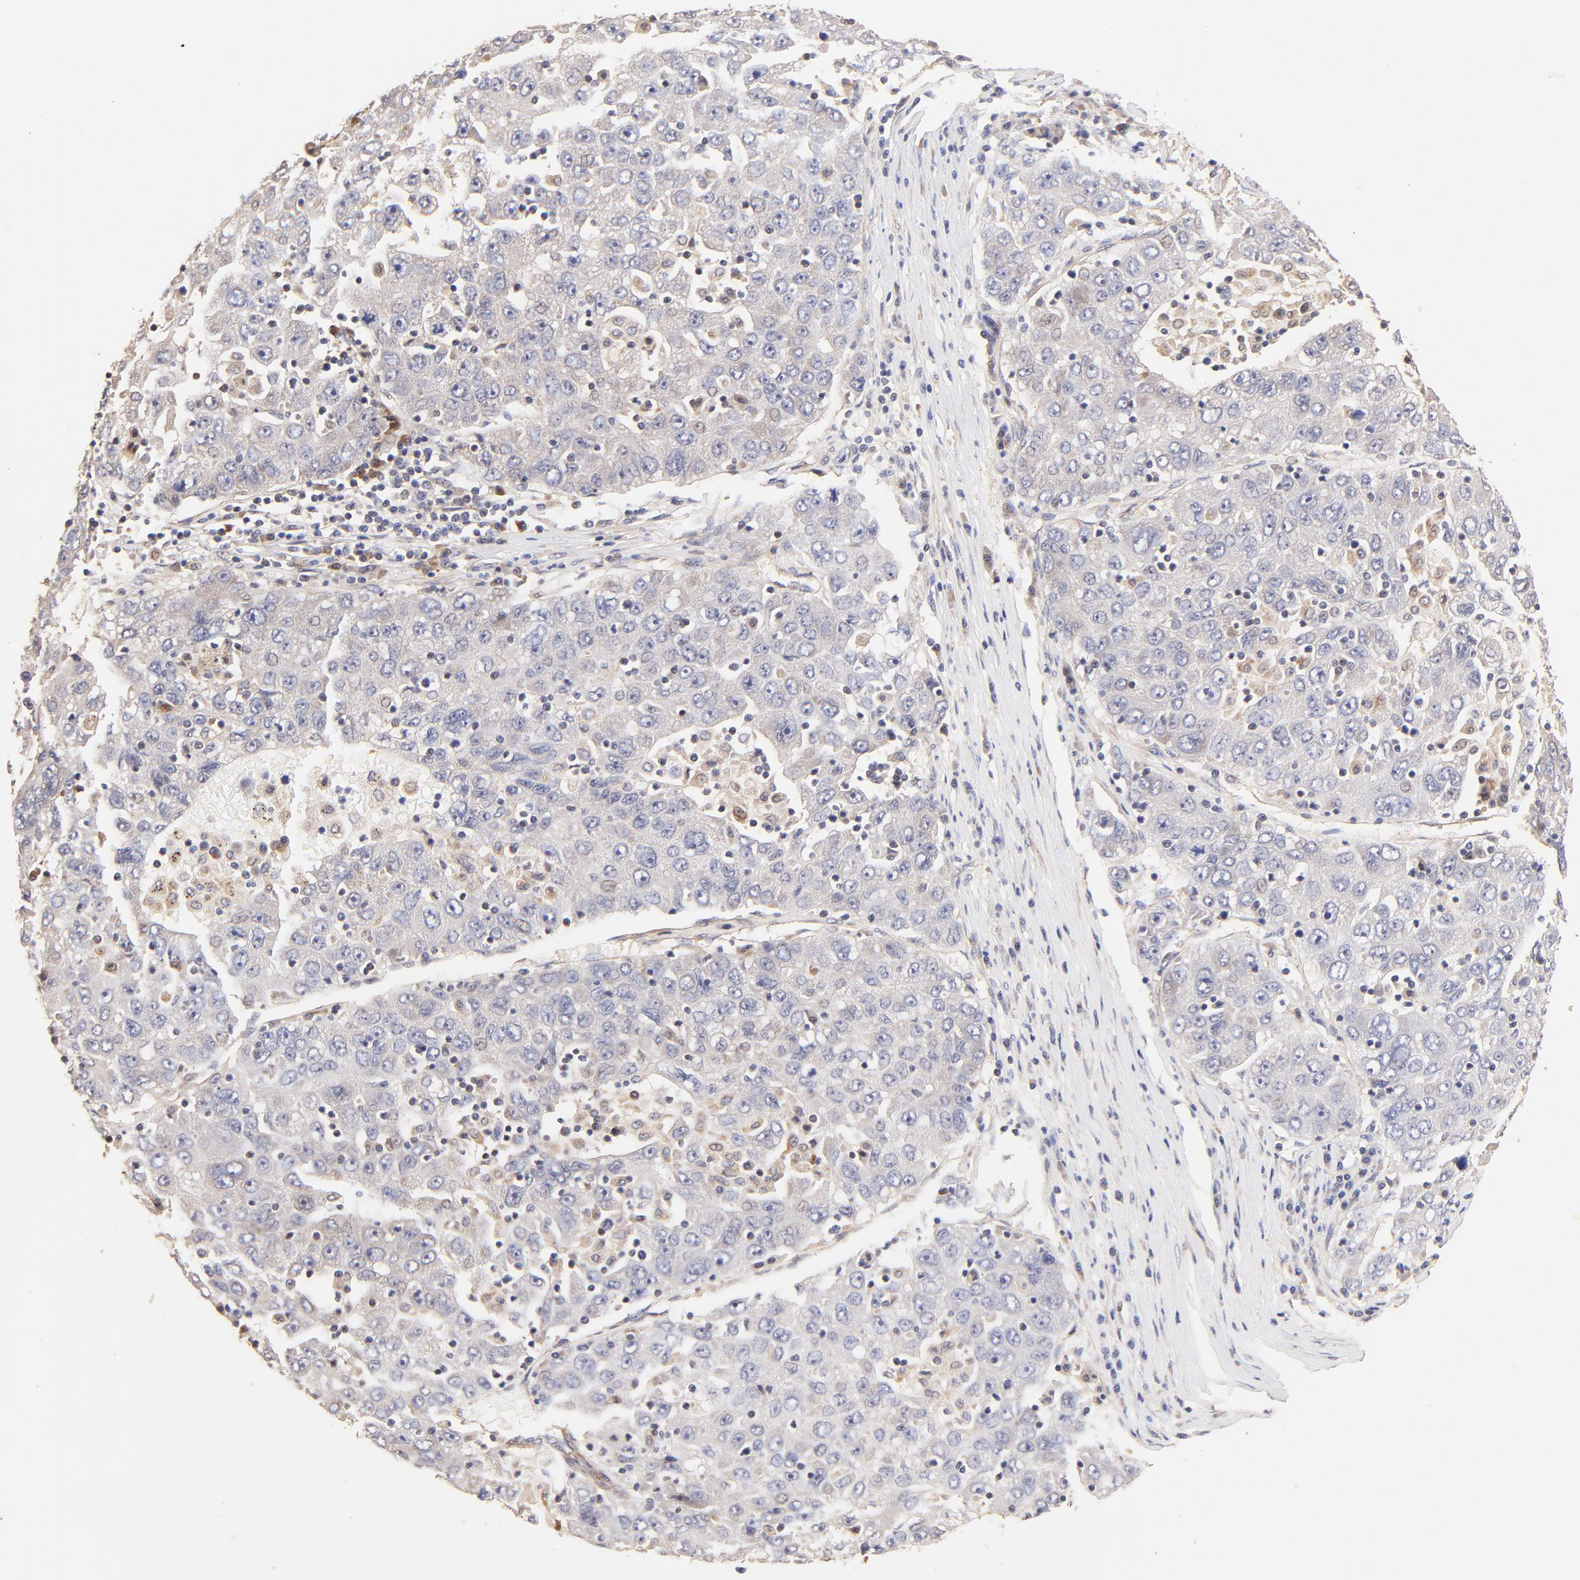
{"staining": {"intensity": "weak", "quantity": ">75%", "location": "cytoplasmic/membranous"}, "tissue": "liver cancer", "cell_type": "Tumor cells", "image_type": "cancer", "snomed": [{"axis": "morphology", "description": "Carcinoma, Hepatocellular, NOS"}, {"axis": "topography", "description": "Liver"}], "caption": "Immunohistochemical staining of hepatocellular carcinoma (liver) displays weak cytoplasmic/membranous protein positivity in approximately >75% of tumor cells.", "gene": "TNFAIP3", "patient": {"sex": "male", "age": 49}}